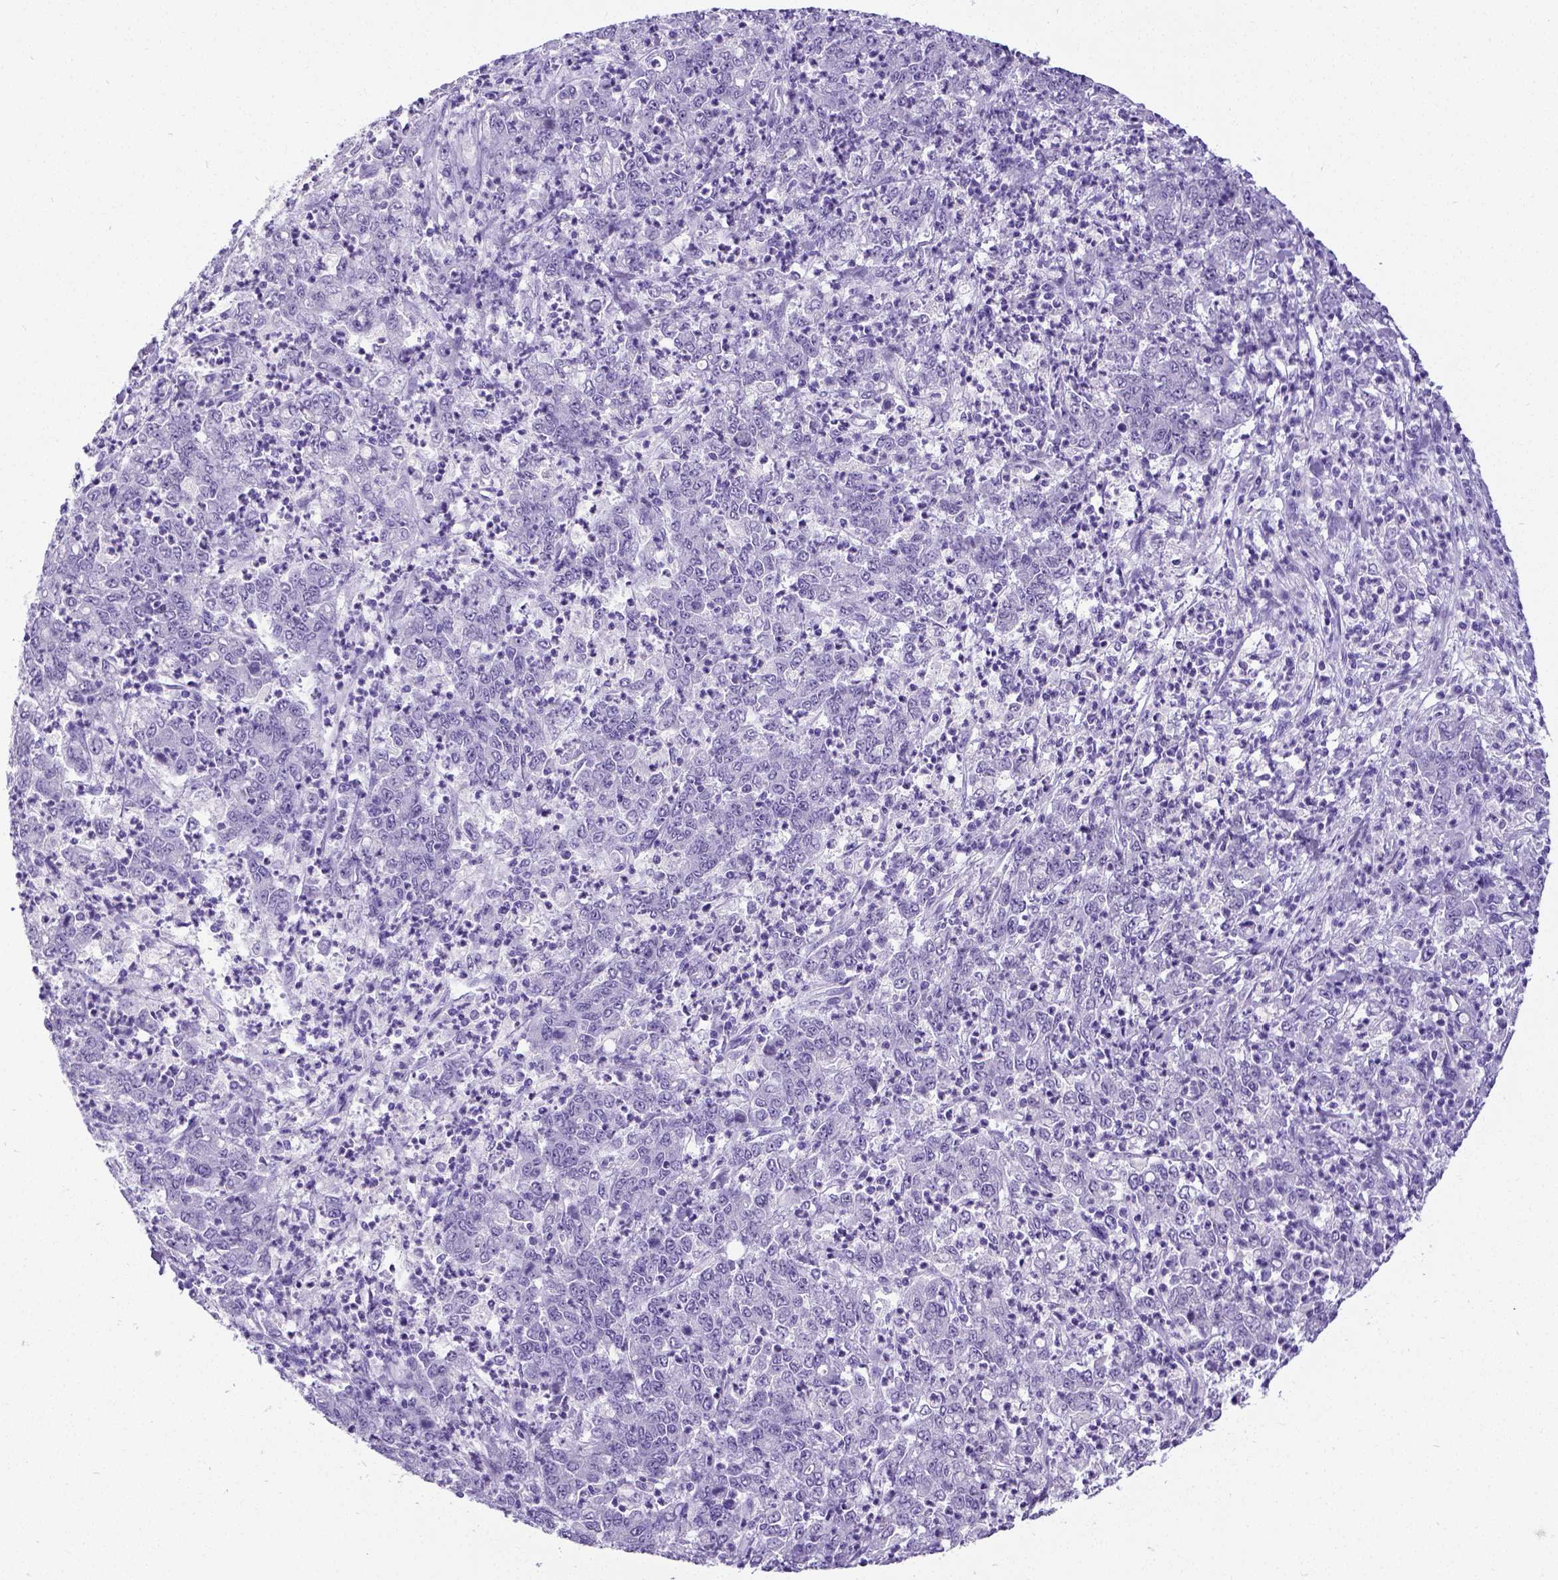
{"staining": {"intensity": "negative", "quantity": "none", "location": "none"}, "tissue": "stomach cancer", "cell_type": "Tumor cells", "image_type": "cancer", "snomed": [{"axis": "morphology", "description": "Adenocarcinoma, NOS"}, {"axis": "topography", "description": "Stomach, lower"}], "caption": "Tumor cells show no significant positivity in stomach adenocarcinoma.", "gene": "SATB2", "patient": {"sex": "female", "age": 71}}